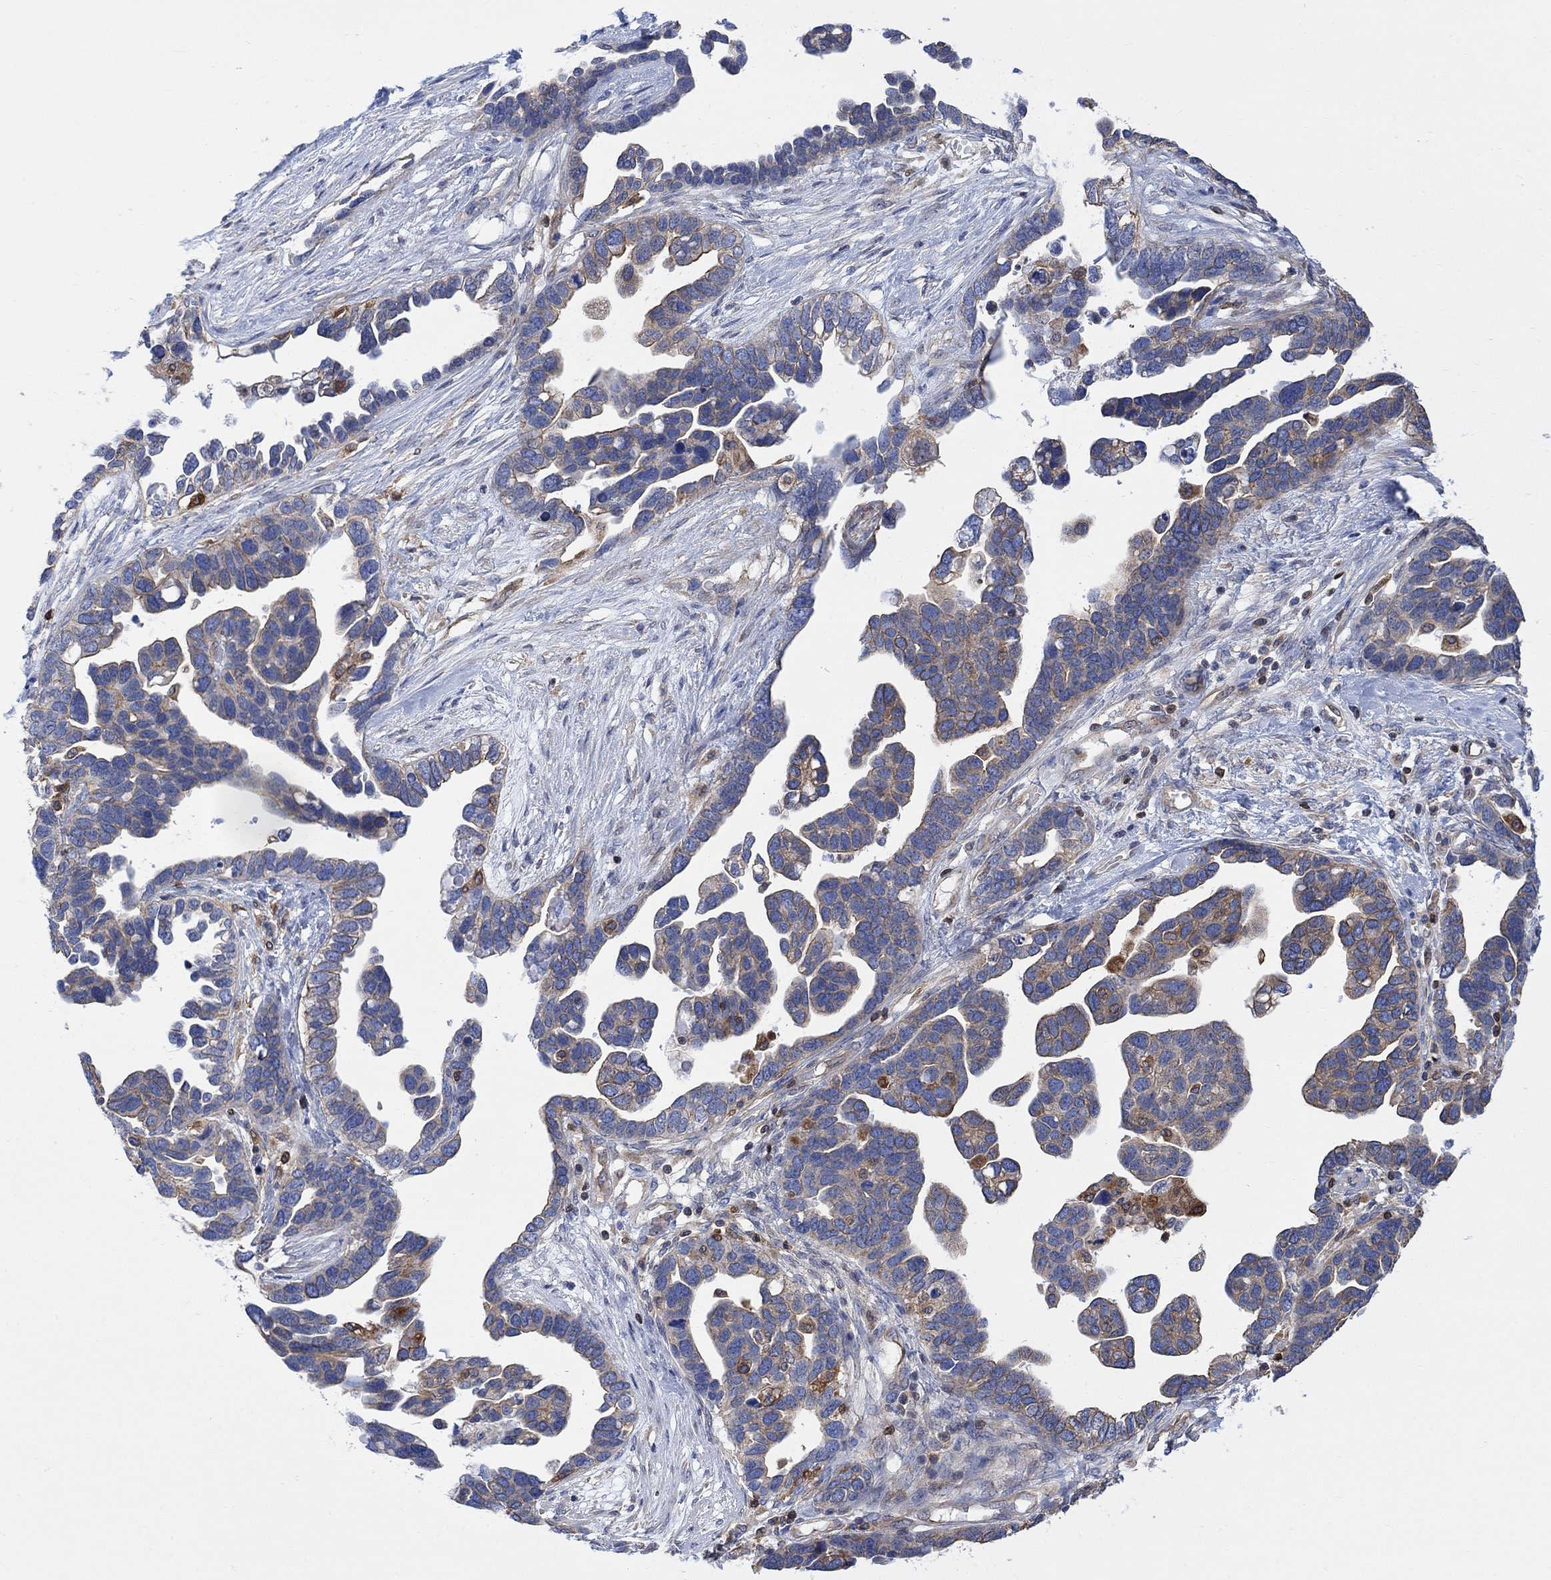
{"staining": {"intensity": "moderate", "quantity": "<25%", "location": "cytoplasmic/membranous"}, "tissue": "ovarian cancer", "cell_type": "Tumor cells", "image_type": "cancer", "snomed": [{"axis": "morphology", "description": "Cystadenocarcinoma, serous, NOS"}, {"axis": "topography", "description": "Ovary"}], "caption": "Ovarian cancer (serous cystadenocarcinoma) stained for a protein (brown) reveals moderate cytoplasmic/membranous positive expression in about <25% of tumor cells.", "gene": "GBP5", "patient": {"sex": "female", "age": 54}}